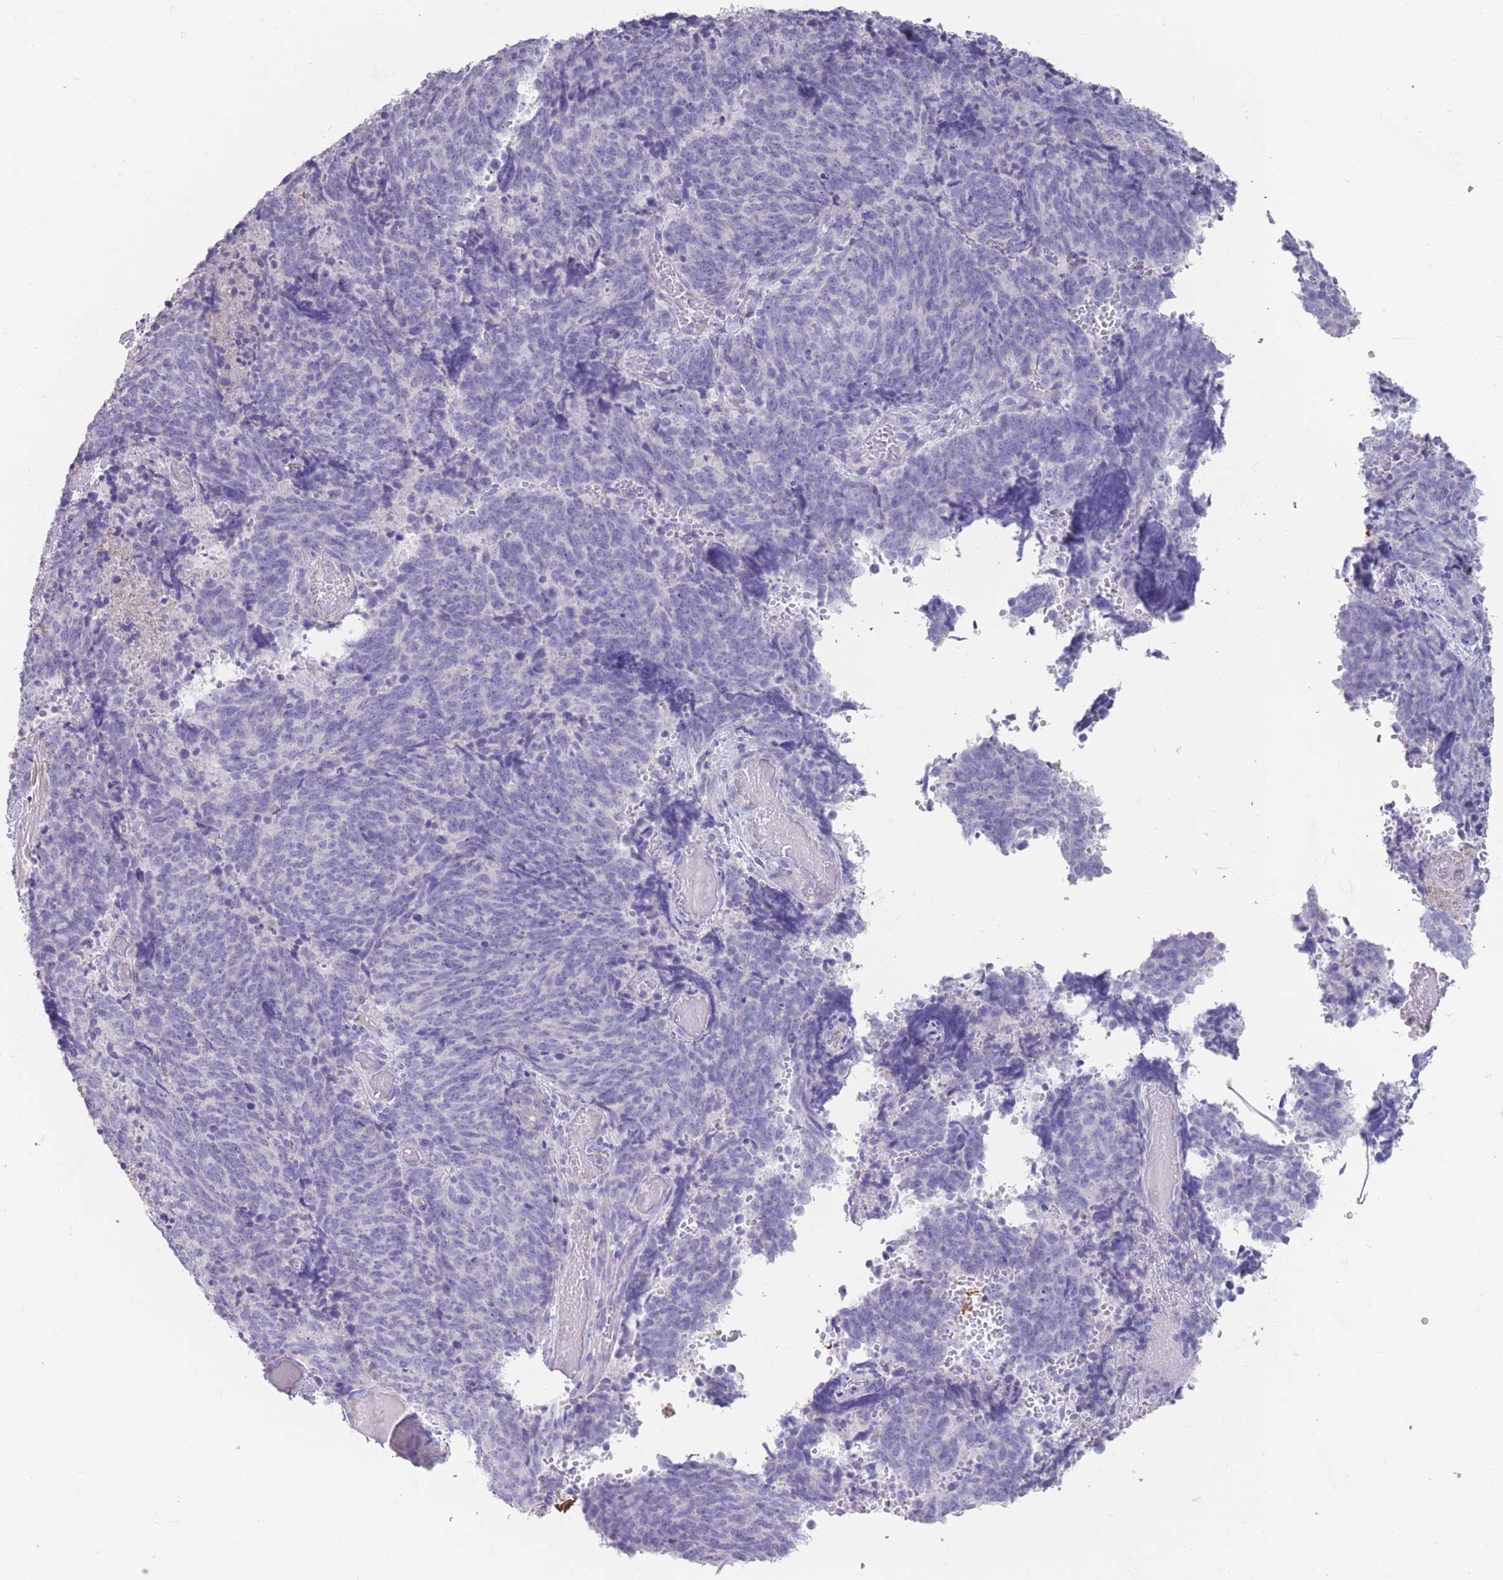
{"staining": {"intensity": "negative", "quantity": "none", "location": "none"}, "tissue": "cervical cancer", "cell_type": "Tumor cells", "image_type": "cancer", "snomed": [{"axis": "morphology", "description": "Squamous cell carcinoma, NOS"}, {"axis": "topography", "description": "Cervix"}], "caption": "This is a histopathology image of immunohistochemistry staining of cervical cancer (squamous cell carcinoma), which shows no expression in tumor cells. (DAB (3,3'-diaminobenzidine) immunohistochemistry, high magnification).", "gene": "RHBG", "patient": {"sex": "female", "age": 29}}